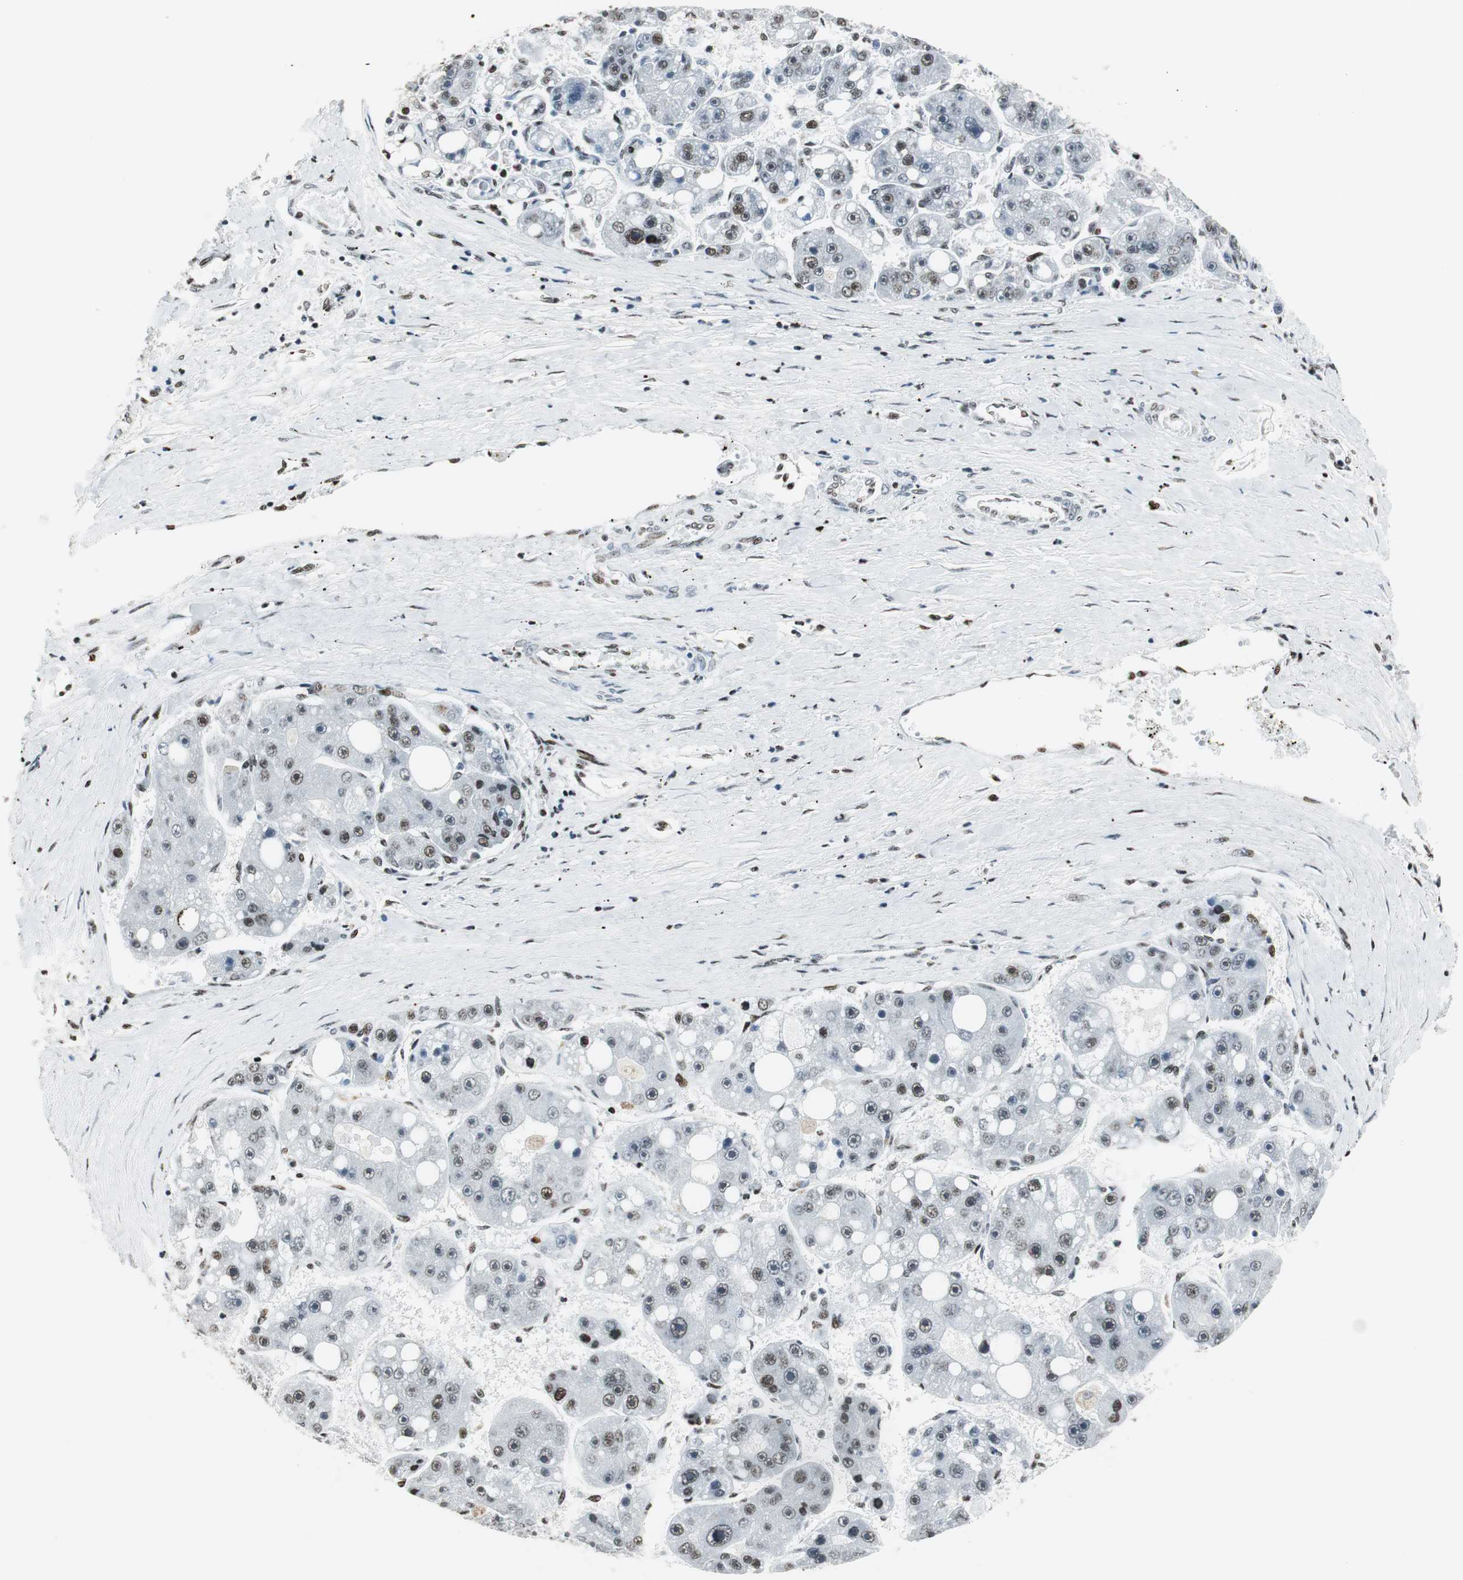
{"staining": {"intensity": "moderate", "quantity": "25%-75%", "location": "nuclear"}, "tissue": "liver cancer", "cell_type": "Tumor cells", "image_type": "cancer", "snomed": [{"axis": "morphology", "description": "Carcinoma, Hepatocellular, NOS"}, {"axis": "topography", "description": "Liver"}], "caption": "Immunohistochemistry of liver cancer (hepatocellular carcinoma) displays medium levels of moderate nuclear staining in about 25%-75% of tumor cells.", "gene": "RBBP4", "patient": {"sex": "female", "age": 61}}